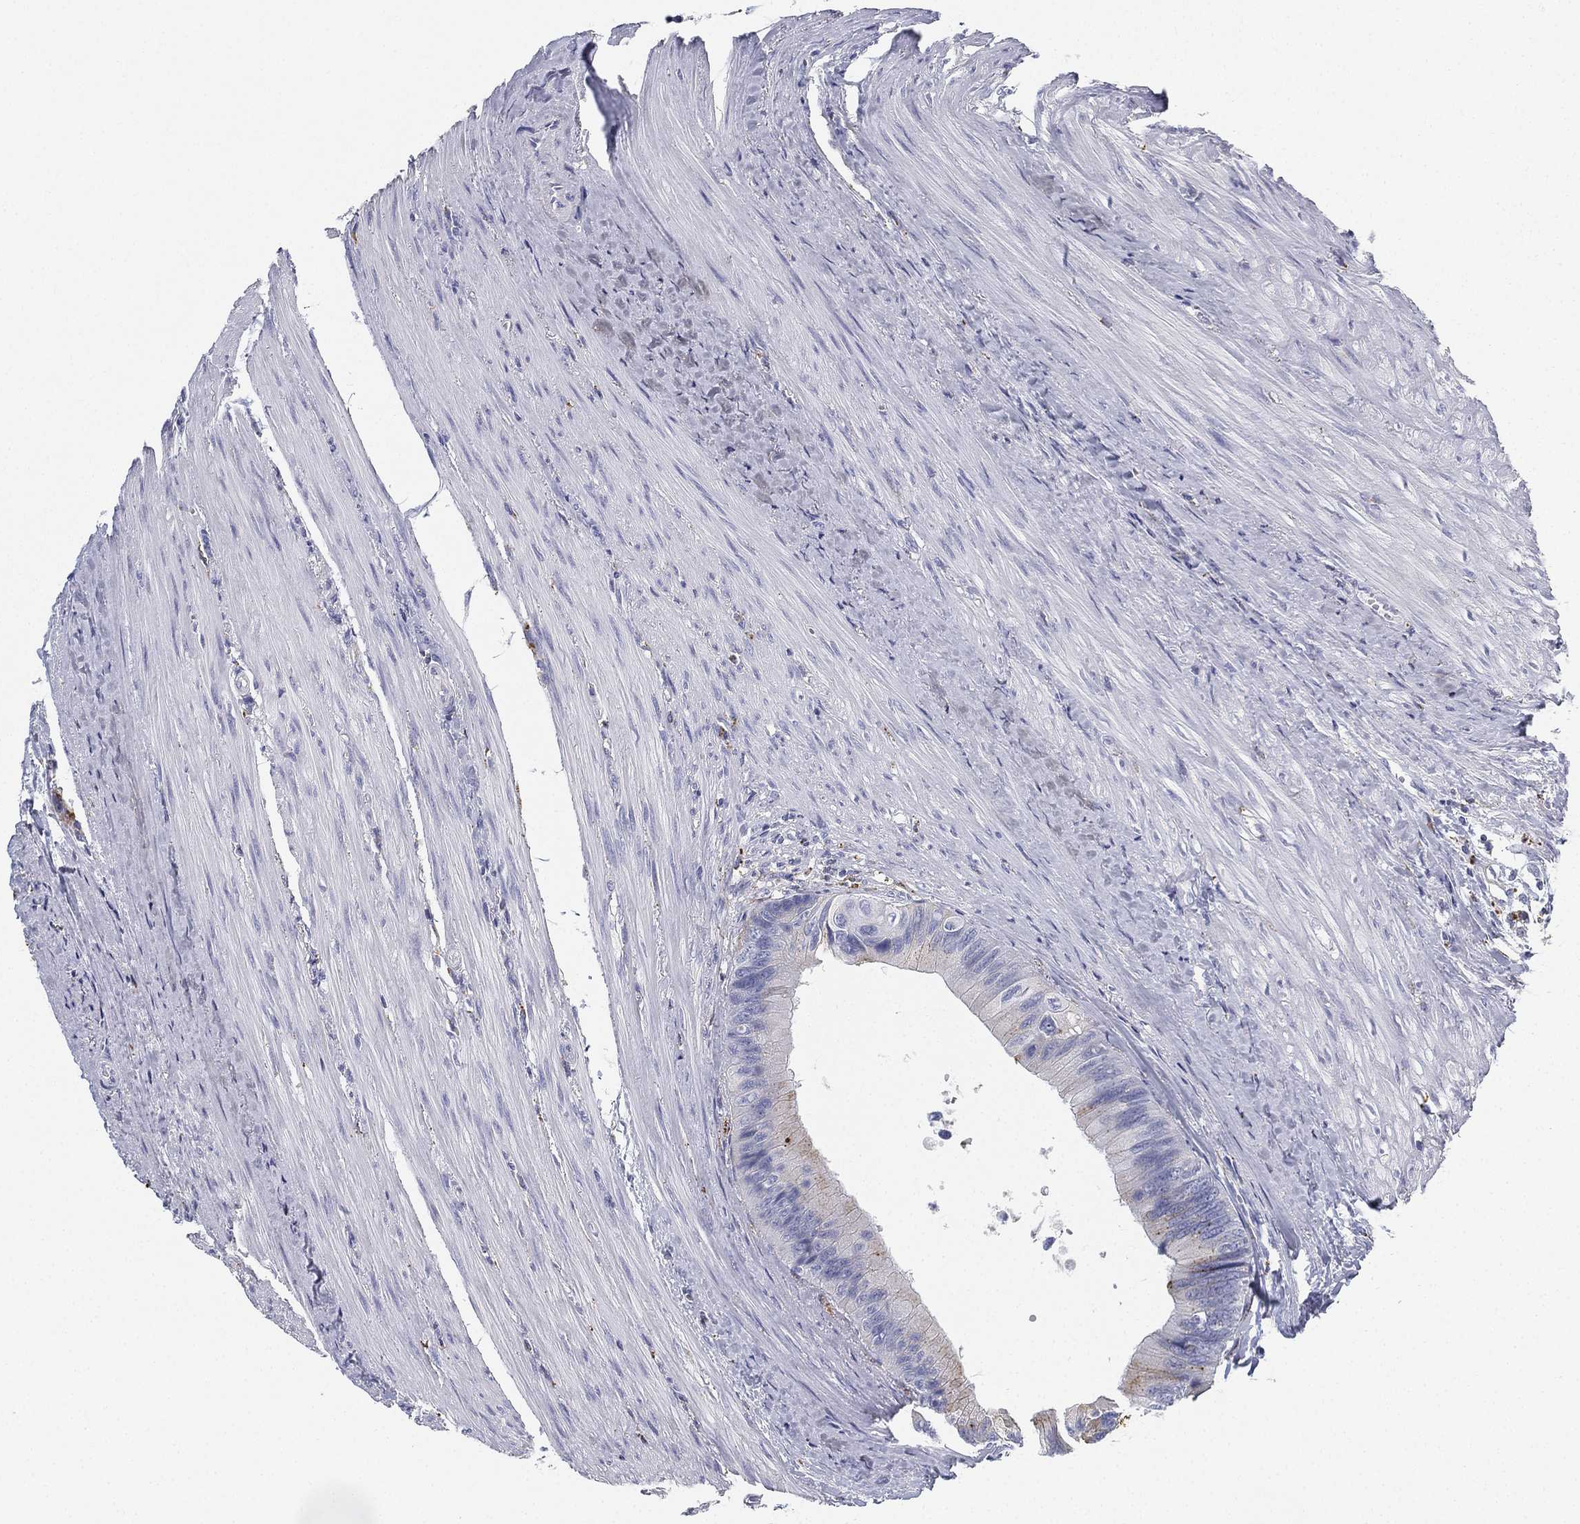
{"staining": {"intensity": "moderate", "quantity": "<25%", "location": "cytoplasmic/membranous"}, "tissue": "colorectal cancer", "cell_type": "Tumor cells", "image_type": "cancer", "snomed": [{"axis": "morphology", "description": "Normal tissue, NOS"}, {"axis": "morphology", "description": "Adenocarcinoma, NOS"}, {"axis": "topography", "description": "Colon"}], "caption": "About <25% of tumor cells in human colorectal cancer demonstrate moderate cytoplasmic/membranous protein positivity as visualized by brown immunohistochemical staining.", "gene": "NPC2", "patient": {"sex": "male", "age": 65}}